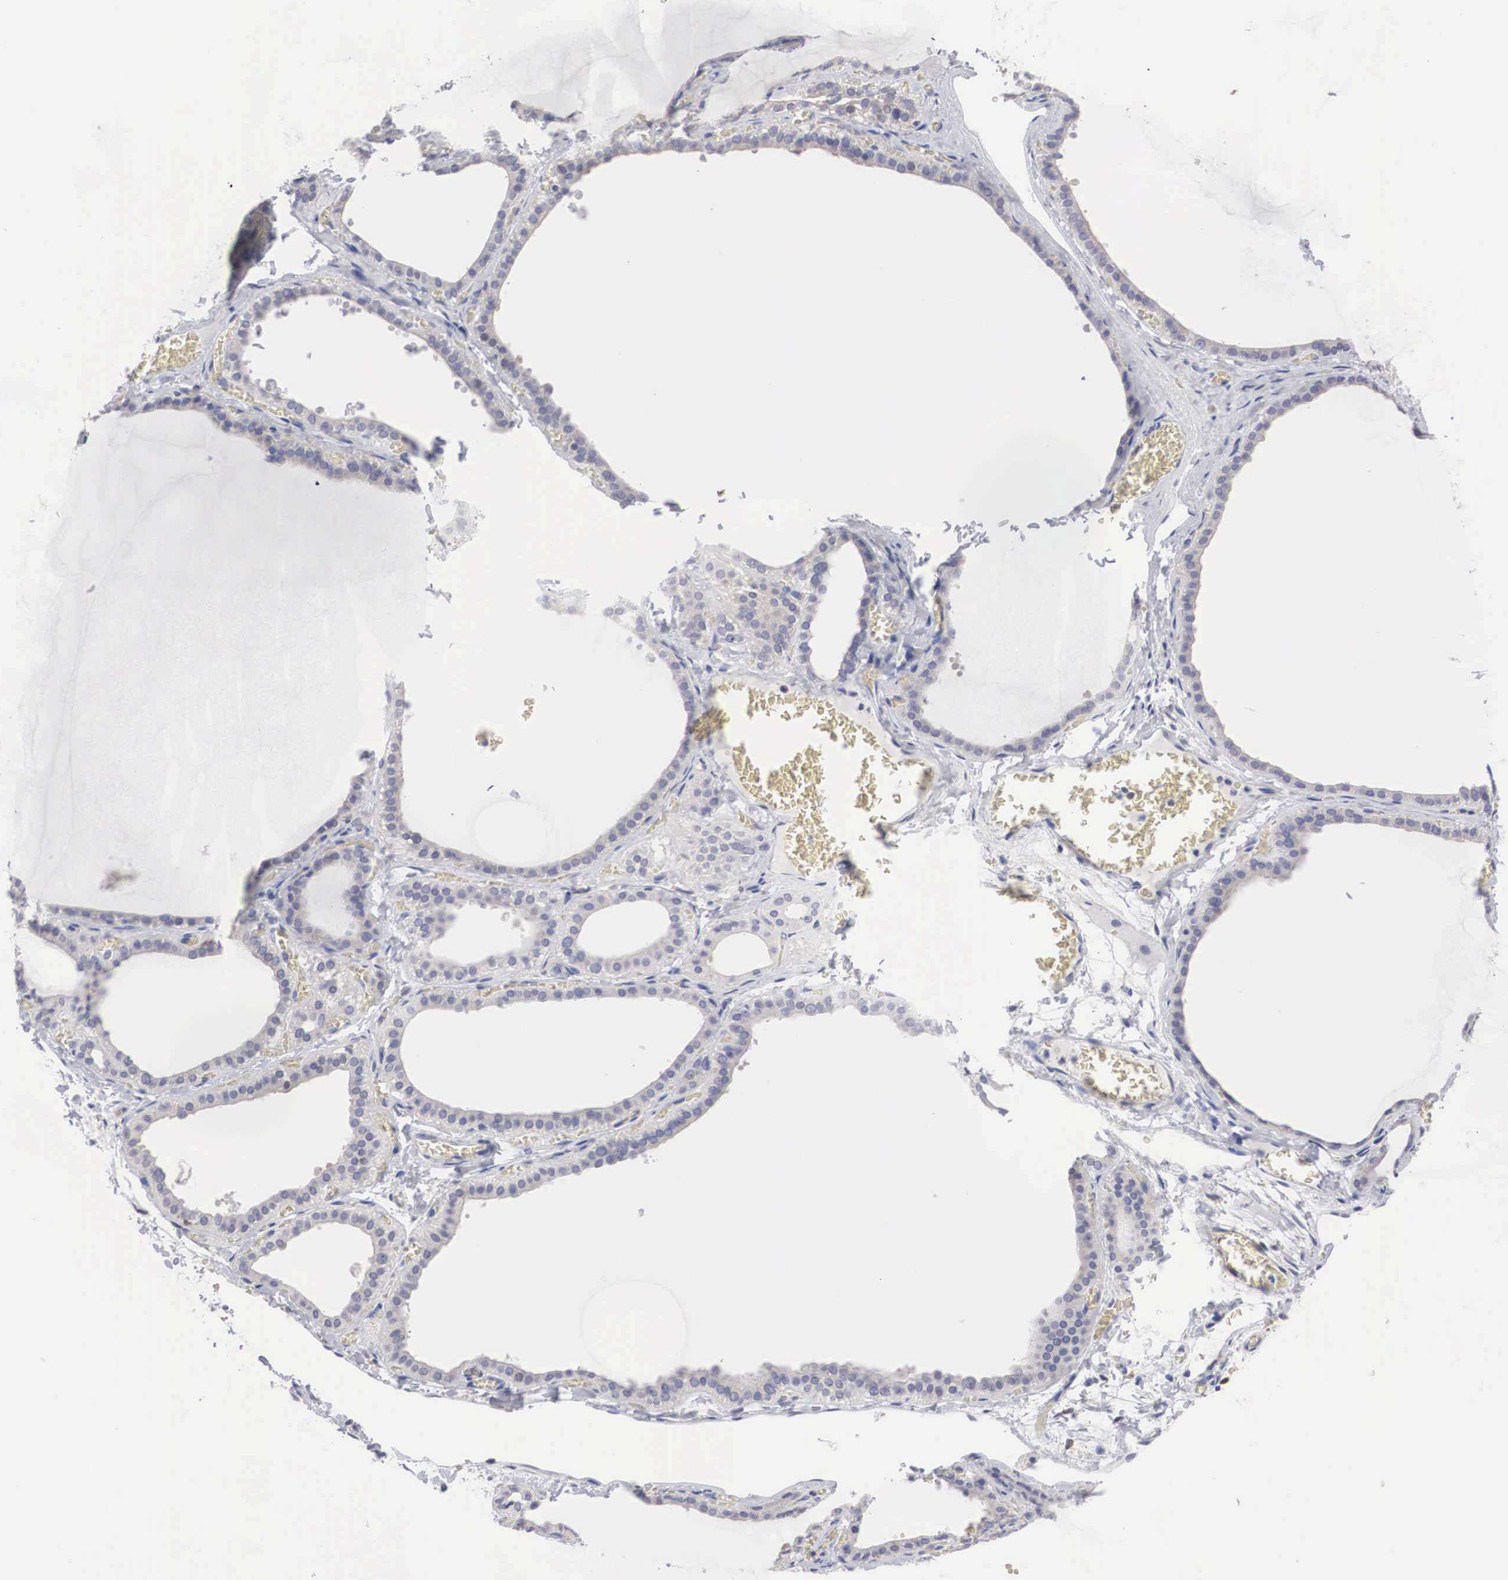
{"staining": {"intensity": "weak", "quantity": "25%-75%", "location": "cytoplasmic/membranous"}, "tissue": "thyroid gland", "cell_type": "Glandular cells", "image_type": "normal", "snomed": [{"axis": "morphology", "description": "Normal tissue, NOS"}, {"axis": "topography", "description": "Thyroid gland"}], "caption": "Immunohistochemical staining of normal human thyroid gland reveals low levels of weak cytoplasmic/membranous positivity in approximately 25%-75% of glandular cells. The staining is performed using DAB (3,3'-diaminobenzidine) brown chromogen to label protein expression. The nuclei are counter-stained blue using hematoxylin.", "gene": "HMOX1", "patient": {"sex": "female", "age": 55}}